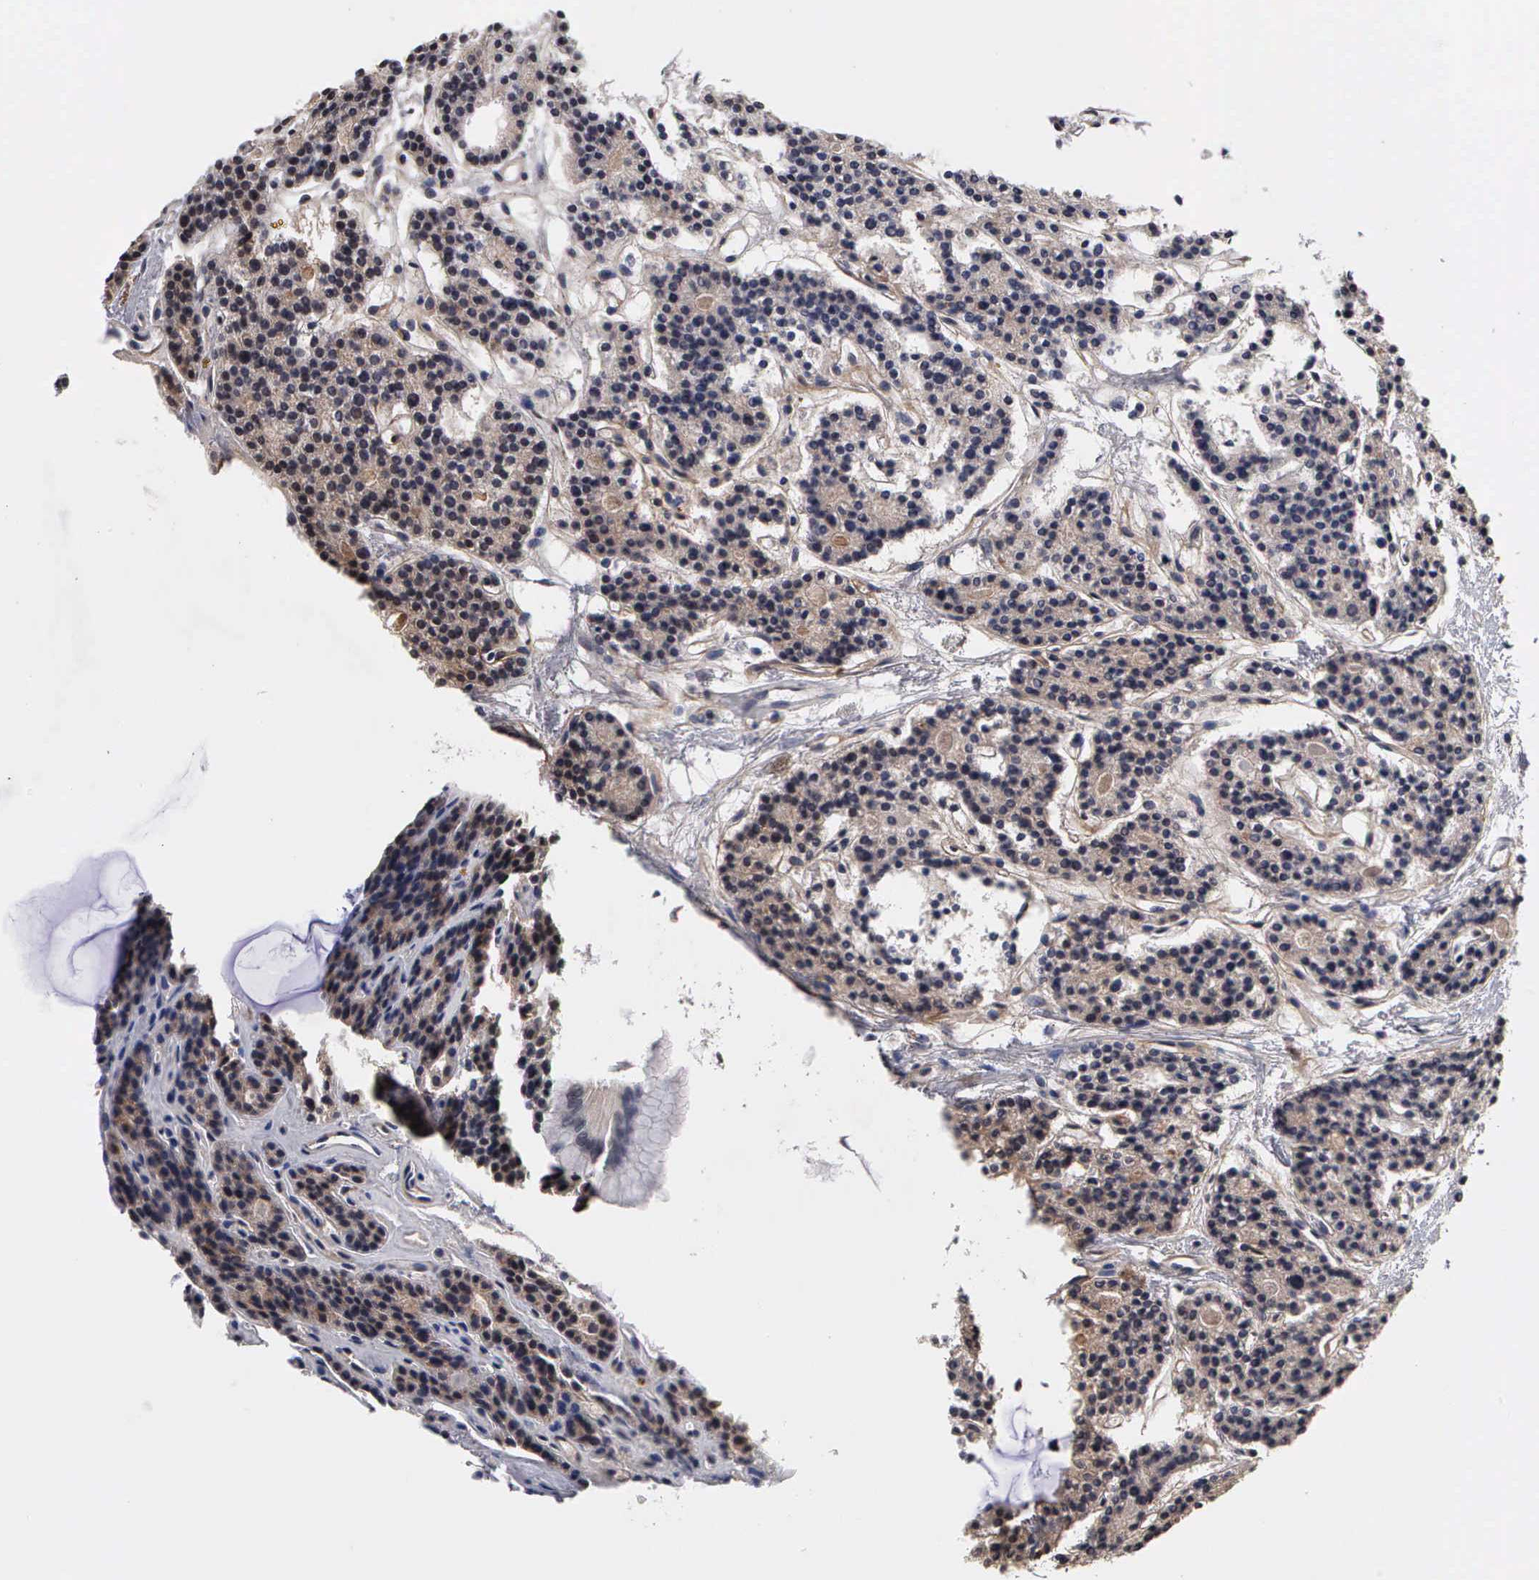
{"staining": {"intensity": "weak", "quantity": "25%-75%", "location": "cytoplasmic/membranous"}, "tissue": "parathyroid gland", "cell_type": "Glandular cells", "image_type": "normal", "snomed": [{"axis": "morphology", "description": "Normal tissue, NOS"}, {"axis": "topography", "description": "Parathyroid gland"}], "caption": "Immunohistochemistry (IHC) micrograph of benign human parathyroid gland stained for a protein (brown), which shows low levels of weak cytoplasmic/membranous positivity in approximately 25%-75% of glandular cells.", "gene": "ZBTB33", "patient": {"sex": "female", "age": 70}}